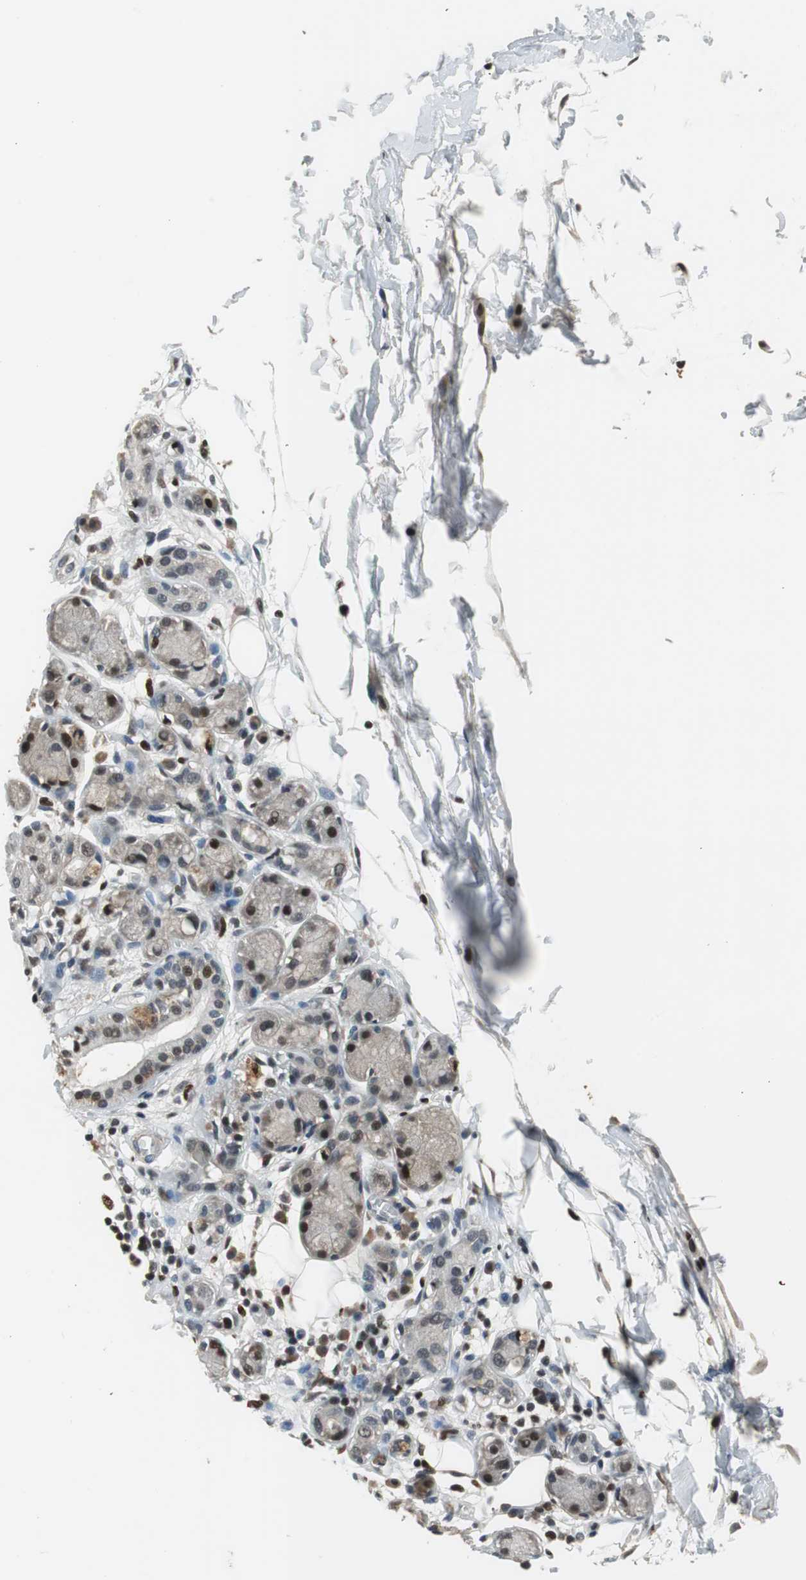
{"staining": {"intensity": "negative", "quantity": "none", "location": "none"}, "tissue": "adipose tissue", "cell_type": "Adipocytes", "image_type": "normal", "snomed": [{"axis": "morphology", "description": "Normal tissue, NOS"}, {"axis": "morphology", "description": "Inflammation, NOS"}, {"axis": "topography", "description": "Vascular tissue"}, {"axis": "topography", "description": "Salivary gland"}], "caption": "Immunohistochemistry (IHC) of unremarkable adipose tissue shows no staining in adipocytes.", "gene": "MAFB", "patient": {"sex": "female", "age": 75}}